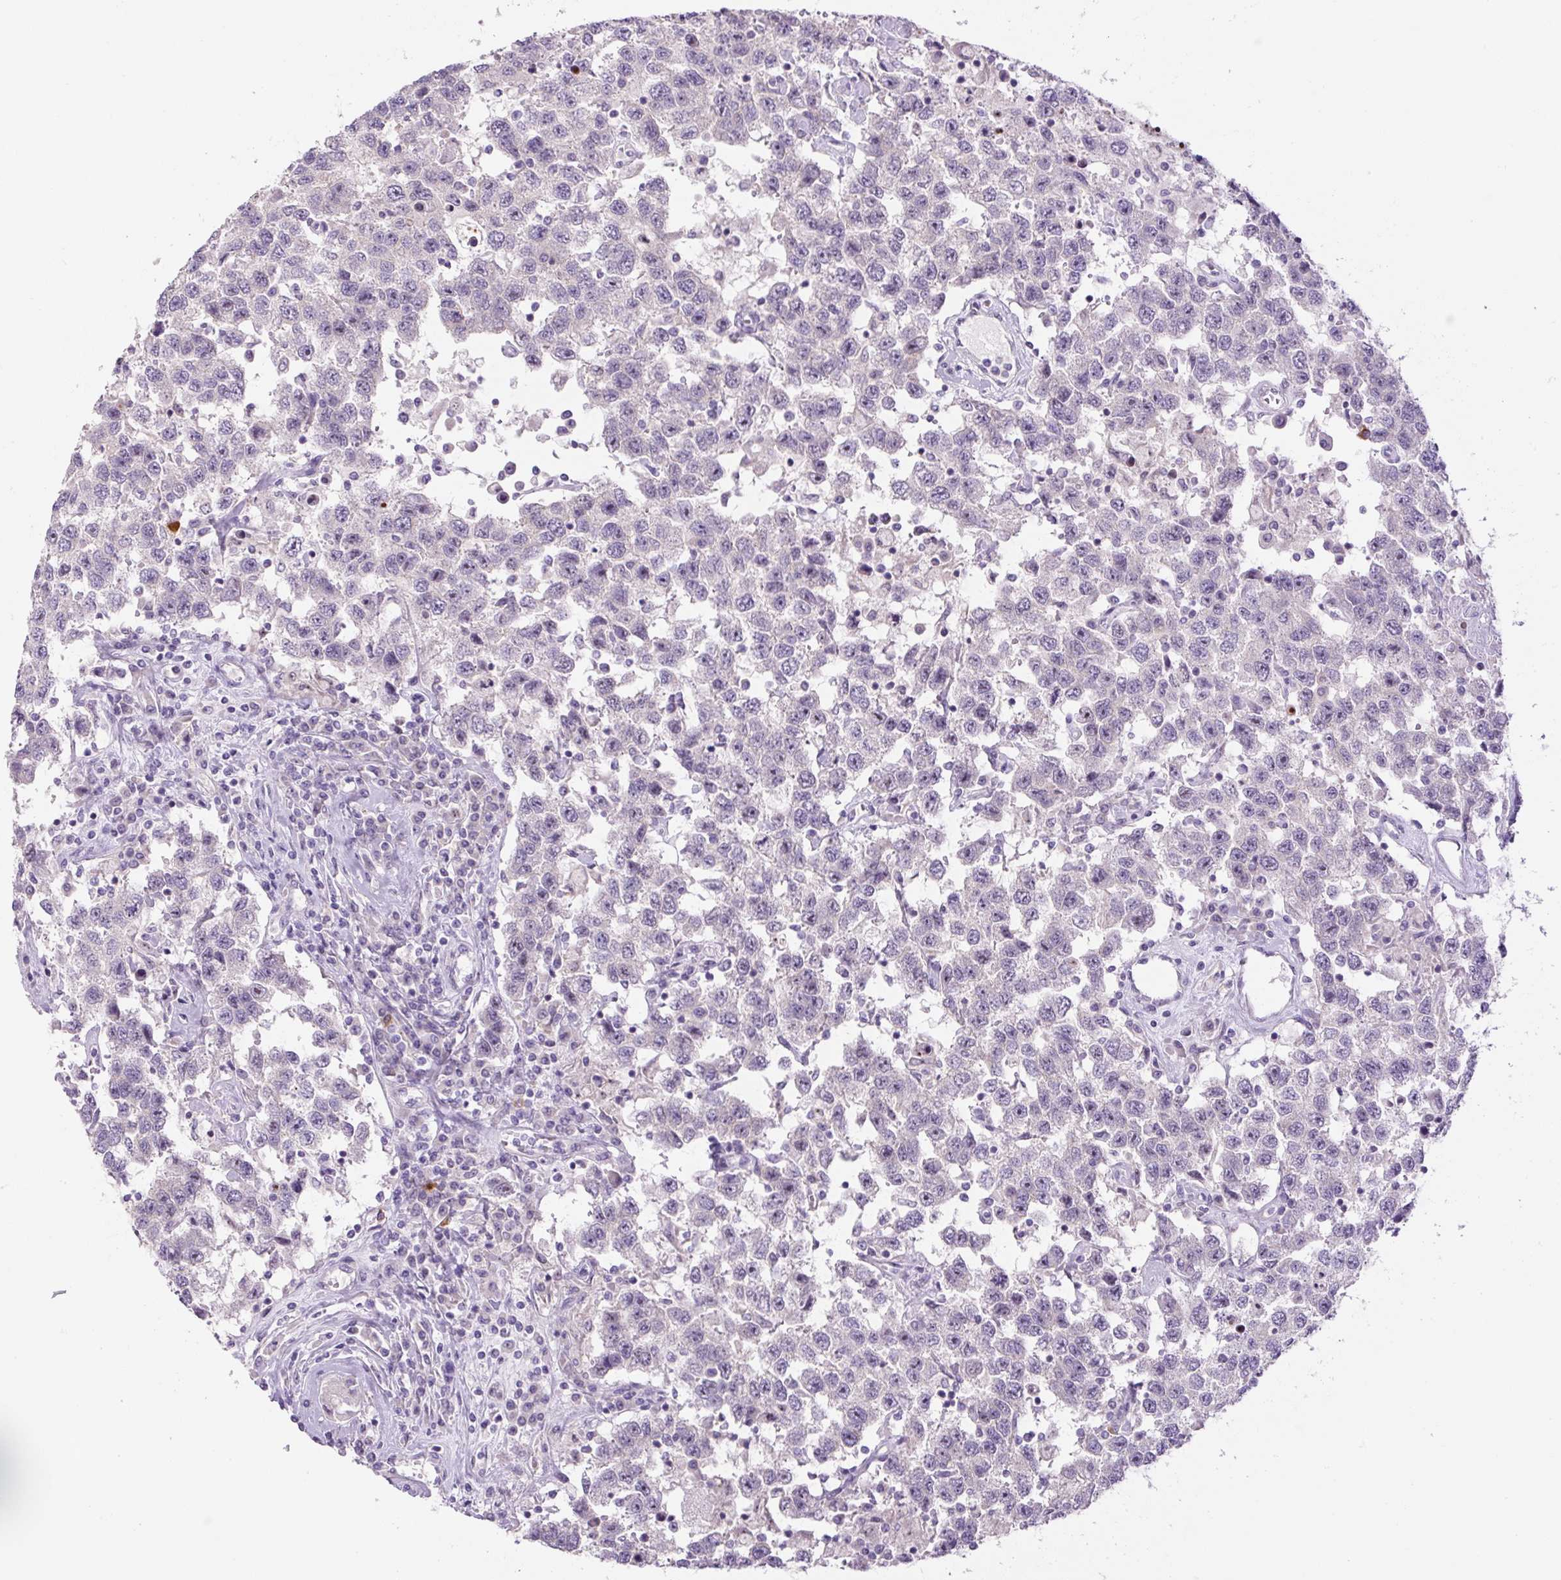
{"staining": {"intensity": "moderate", "quantity": "<25%", "location": "nuclear"}, "tissue": "testis cancer", "cell_type": "Tumor cells", "image_type": "cancer", "snomed": [{"axis": "morphology", "description": "Seminoma, NOS"}, {"axis": "topography", "description": "Testis"}], "caption": "Testis seminoma was stained to show a protein in brown. There is low levels of moderate nuclear positivity in approximately <25% of tumor cells.", "gene": "TMEM151B", "patient": {"sex": "male", "age": 41}}